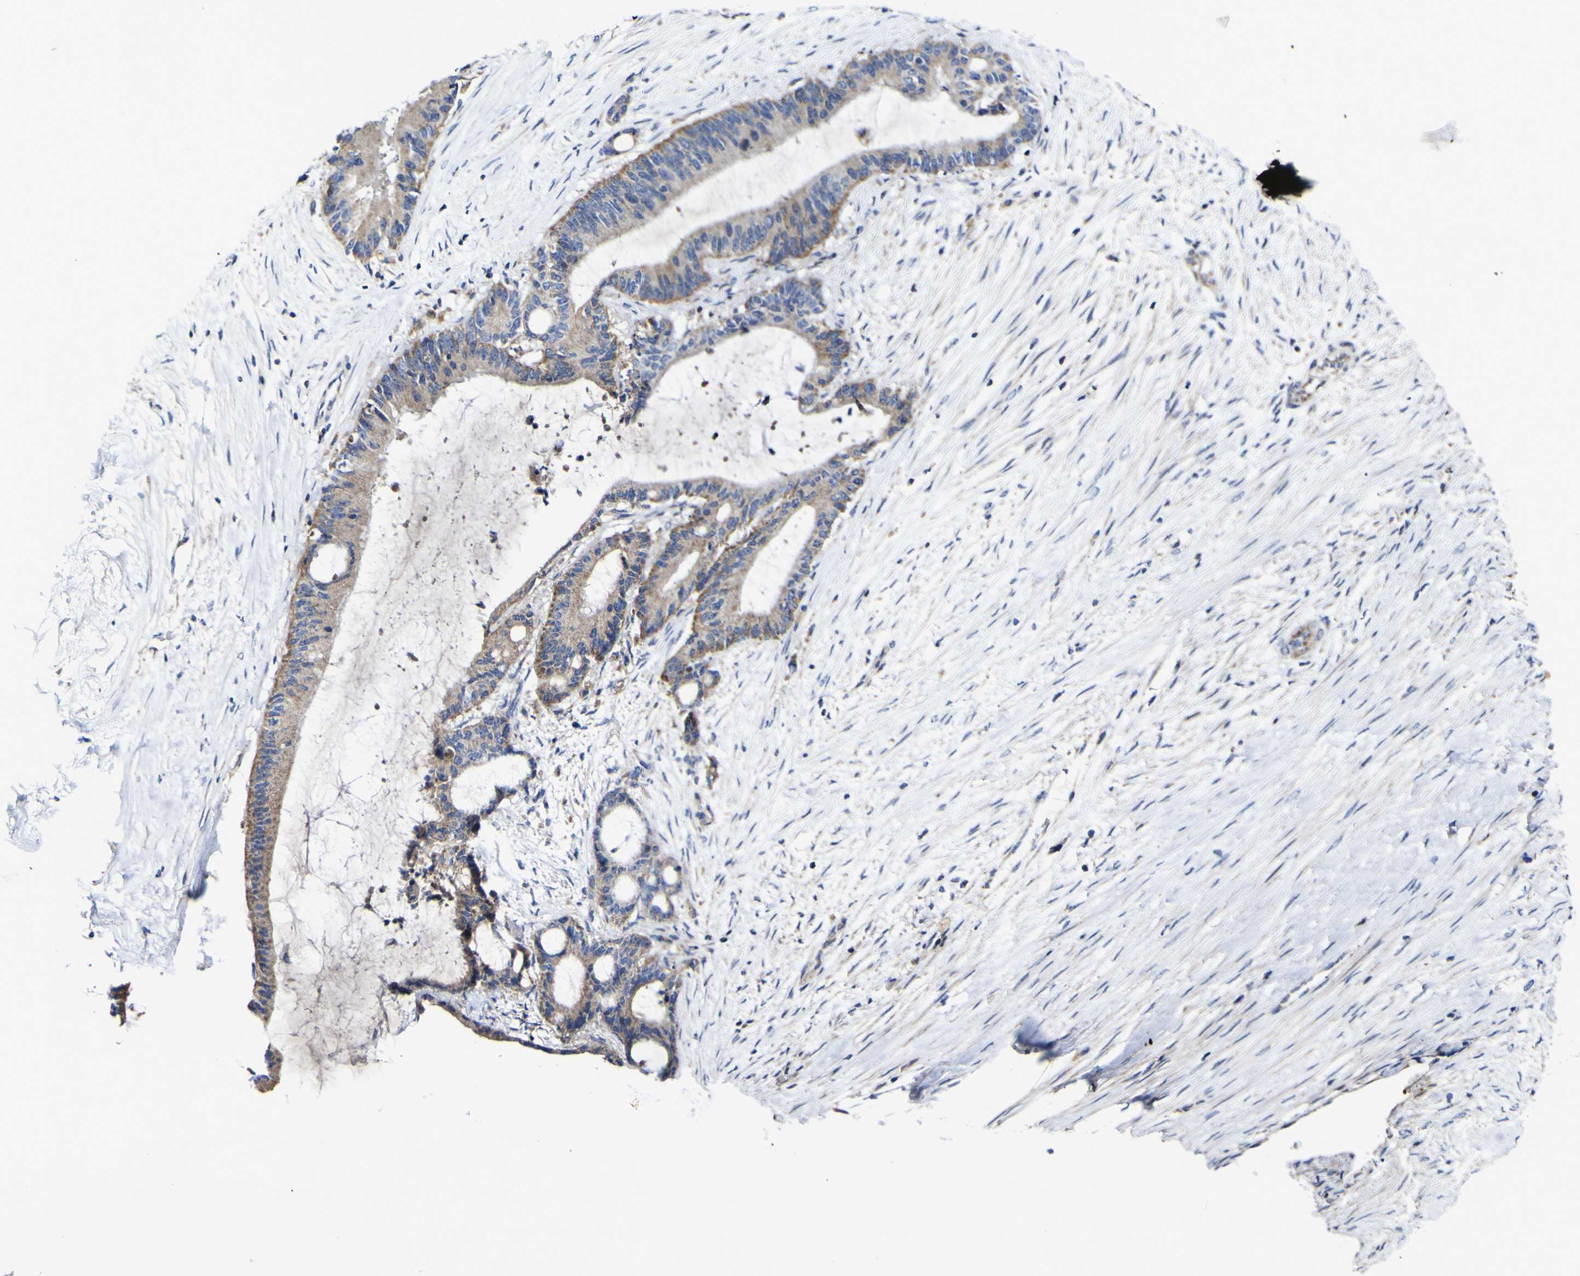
{"staining": {"intensity": "moderate", "quantity": ">75%", "location": "cytoplasmic/membranous"}, "tissue": "liver cancer", "cell_type": "Tumor cells", "image_type": "cancer", "snomed": [{"axis": "morphology", "description": "Cholangiocarcinoma"}, {"axis": "topography", "description": "Liver"}], "caption": "An immunohistochemistry image of tumor tissue is shown. Protein staining in brown shows moderate cytoplasmic/membranous positivity in liver cancer within tumor cells. The staining was performed using DAB to visualize the protein expression in brown, while the nuclei were stained in blue with hematoxylin (Magnification: 20x).", "gene": "CCDC90B", "patient": {"sex": "female", "age": 73}}